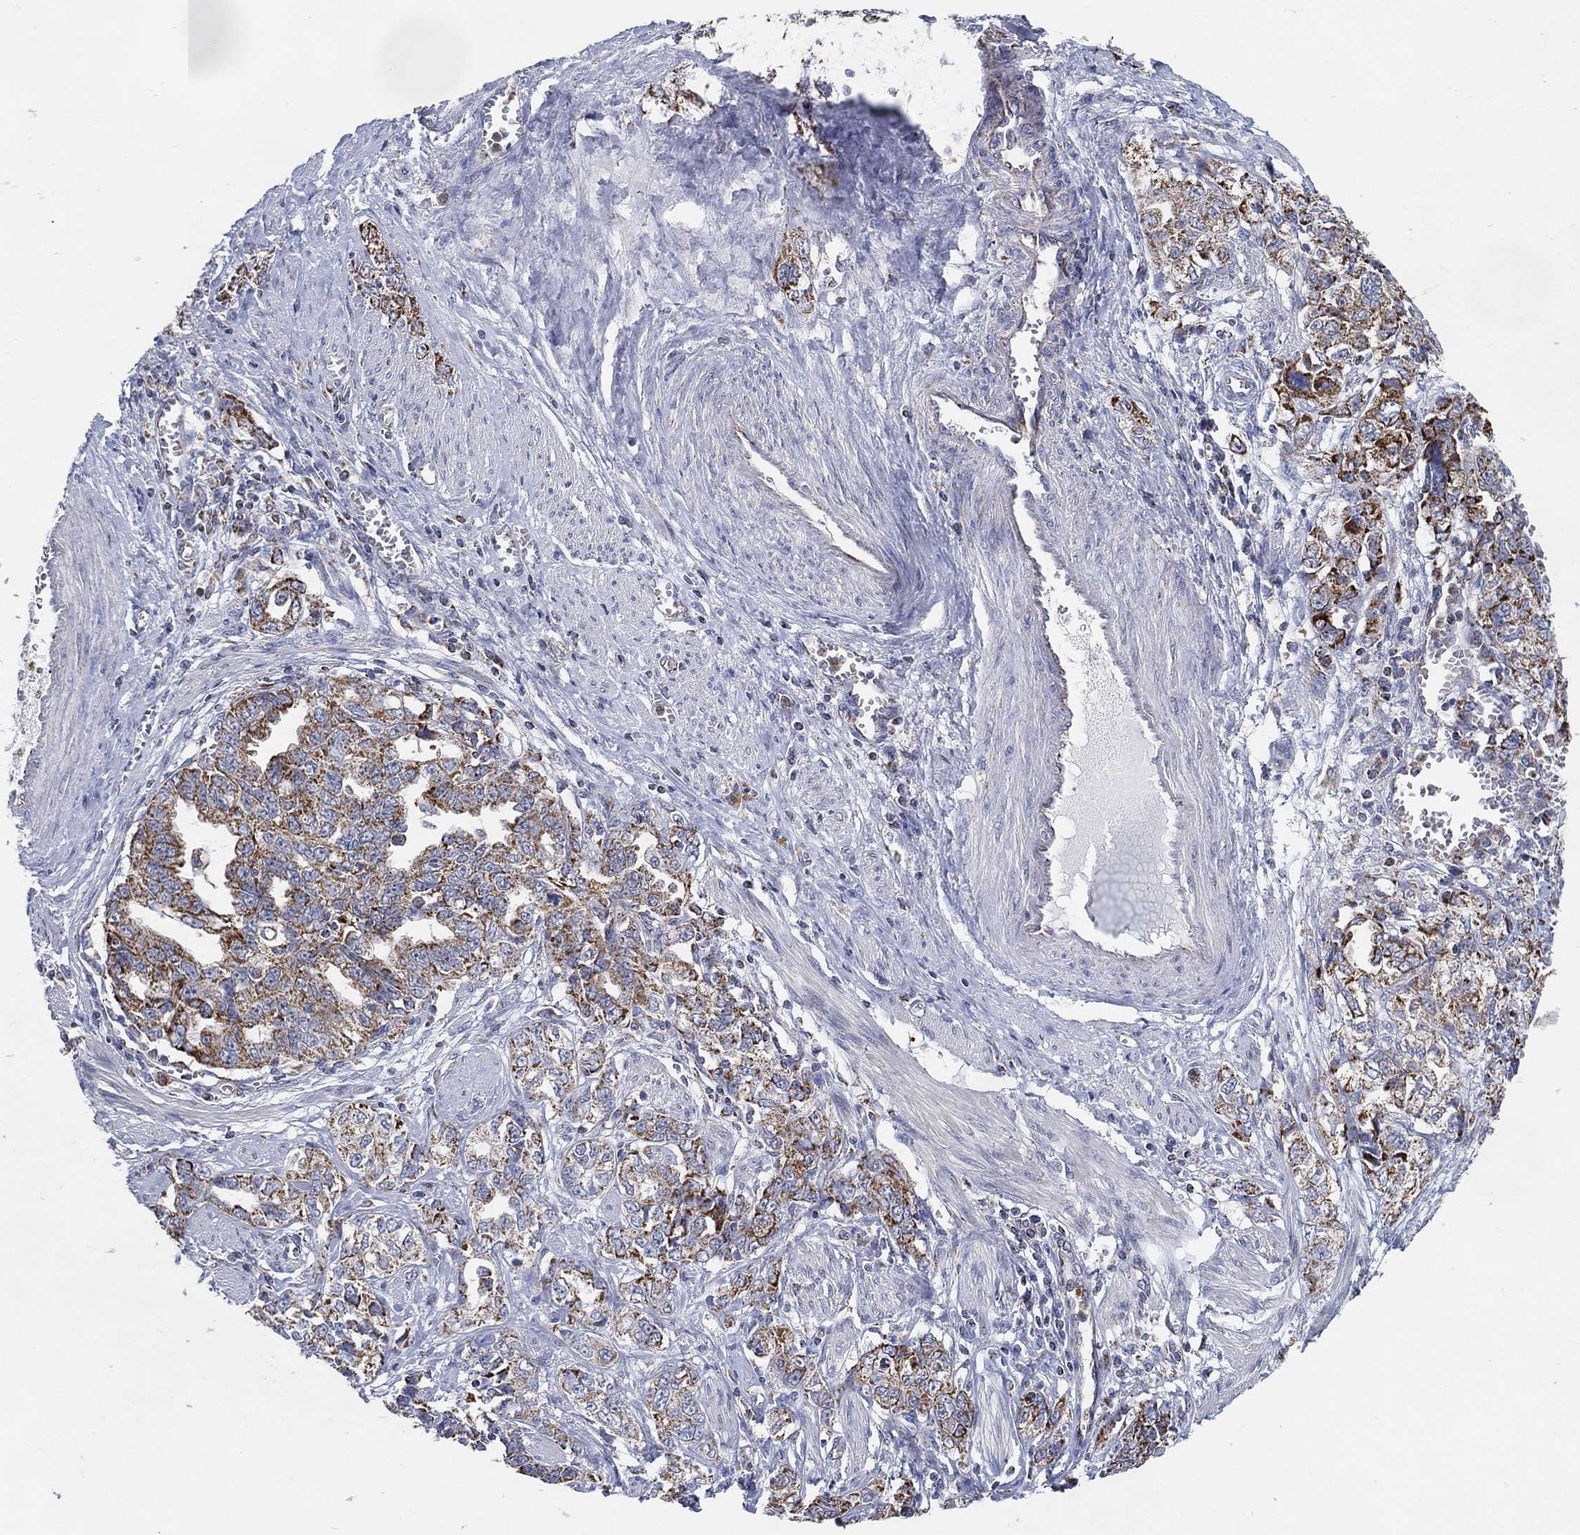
{"staining": {"intensity": "strong", "quantity": "25%-75%", "location": "cytoplasmic/membranous"}, "tissue": "ovarian cancer", "cell_type": "Tumor cells", "image_type": "cancer", "snomed": [{"axis": "morphology", "description": "Cystadenocarcinoma, serous, NOS"}, {"axis": "topography", "description": "Ovary"}], "caption": "Immunohistochemistry (IHC) image of neoplastic tissue: human serous cystadenocarcinoma (ovarian) stained using IHC exhibits high levels of strong protein expression localized specifically in the cytoplasmic/membranous of tumor cells, appearing as a cytoplasmic/membranous brown color.", "gene": "GCAT", "patient": {"sex": "female", "age": 51}}